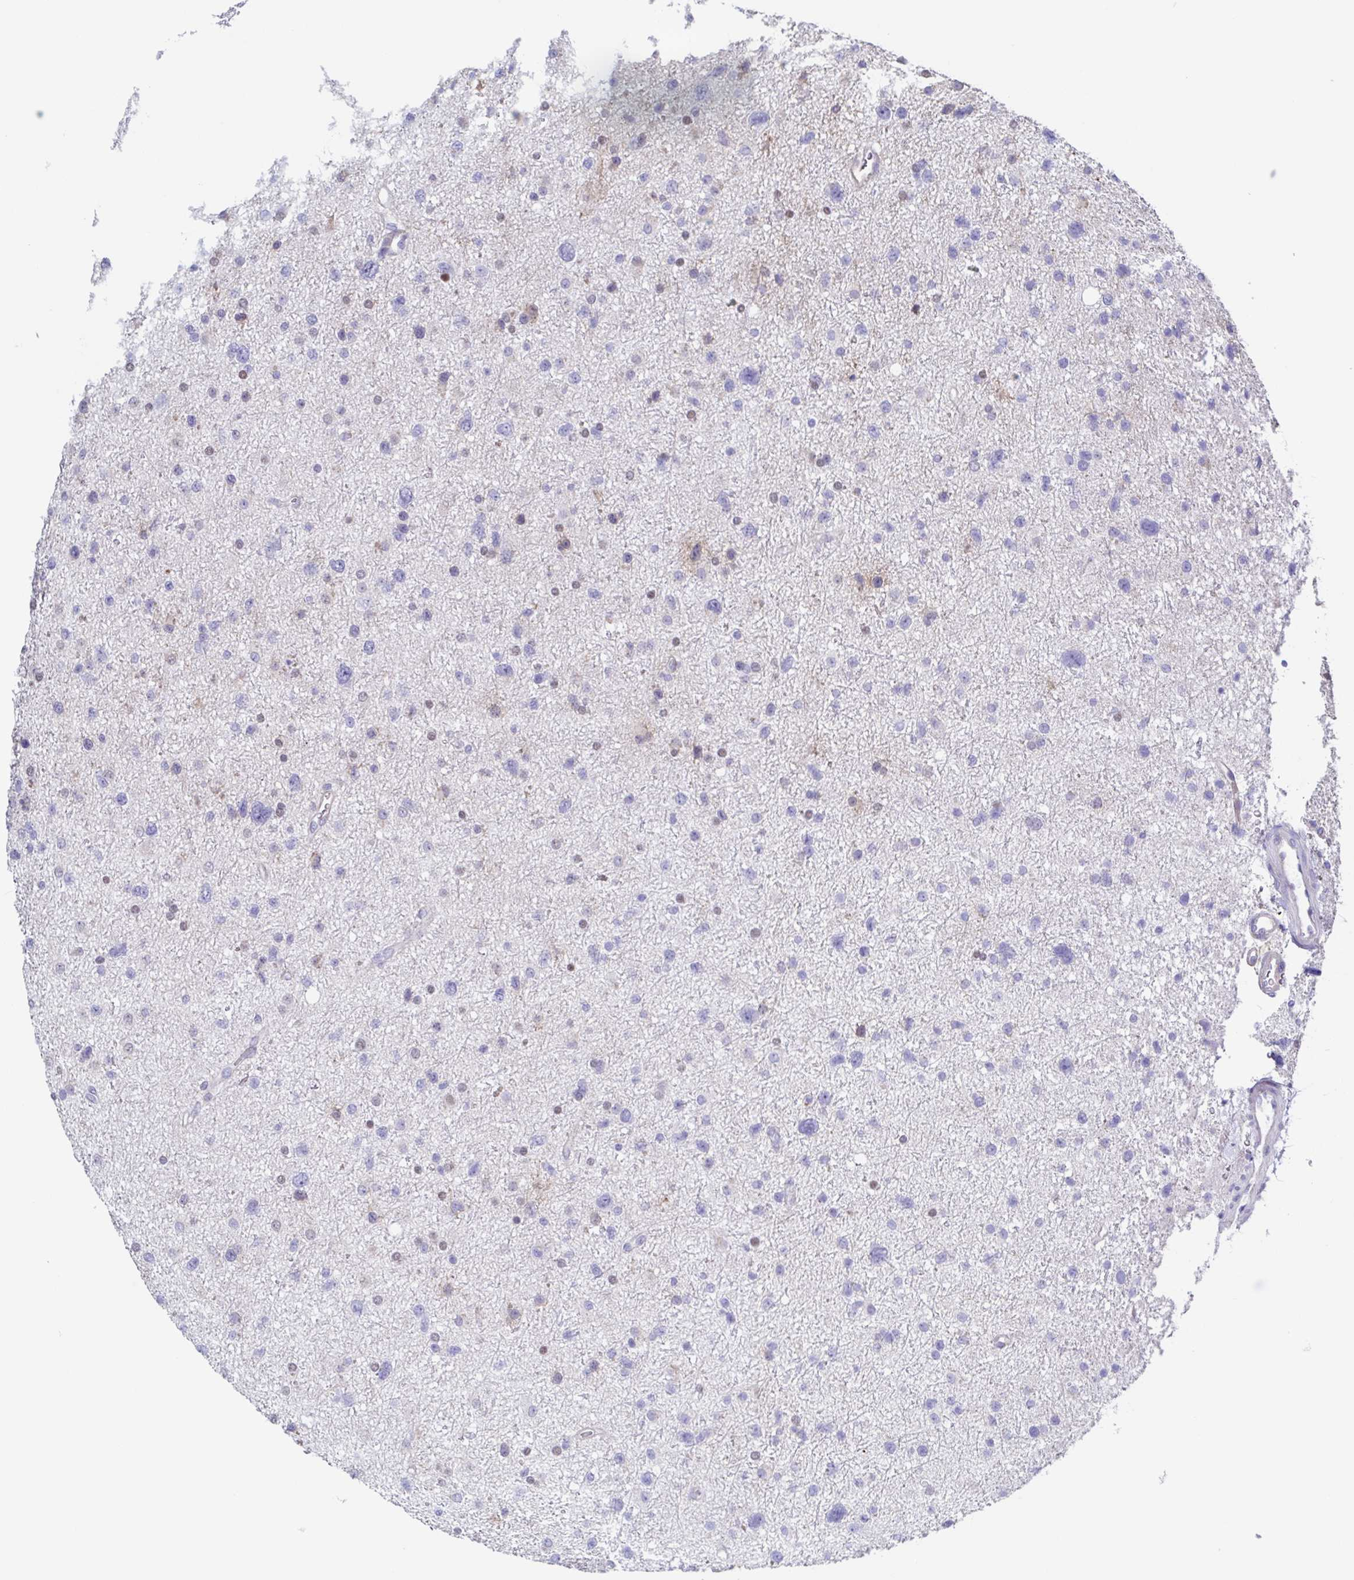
{"staining": {"intensity": "negative", "quantity": "none", "location": "none"}, "tissue": "glioma", "cell_type": "Tumor cells", "image_type": "cancer", "snomed": [{"axis": "morphology", "description": "Glioma, malignant, Low grade"}, {"axis": "topography", "description": "Brain"}], "caption": "There is no significant staining in tumor cells of malignant glioma (low-grade).", "gene": "PBOV1", "patient": {"sex": "female", "age": 55}}